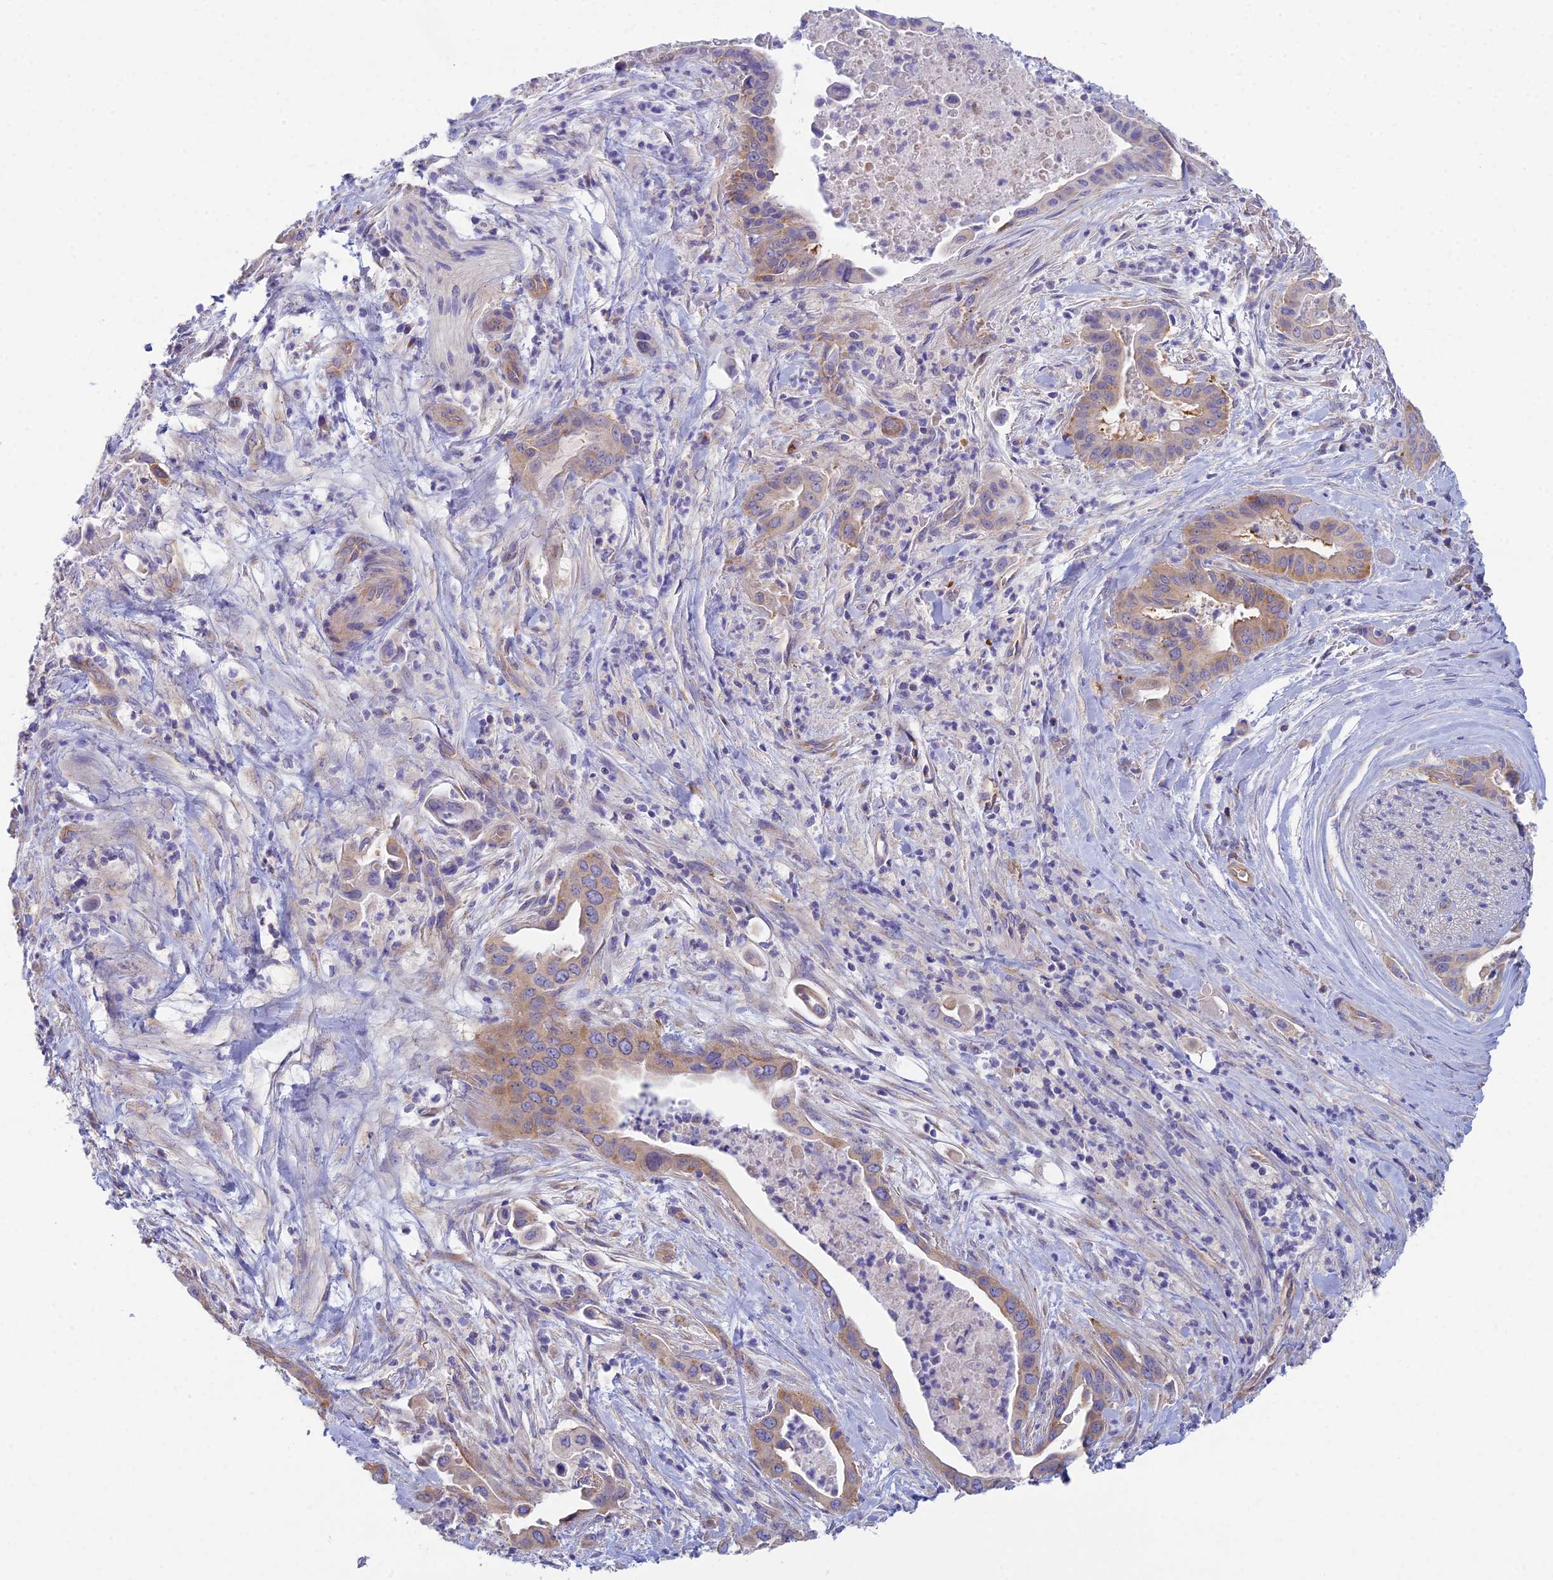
{"staining": {"intensity": "weak", "quantity": ">75%", "location": "cytoplasmic/membranous"}, "tissue": "pancreatic cancer", "cell_type": "Tumor cells", "image_type": "cancer", "snomed": [{"axis": "morphology", "description": "Adenocarcinoma, NOS"}, {"axis": "topography", "description": "Pancreas"}], "caption": "Pancreatic cancer stained for a protein (brown) shows weak cytoplasmic/membranous positive positivity in about >75% of tumor cells.", "gene": "ZNF564", "patient": {"sex": "female", "age": 77}}